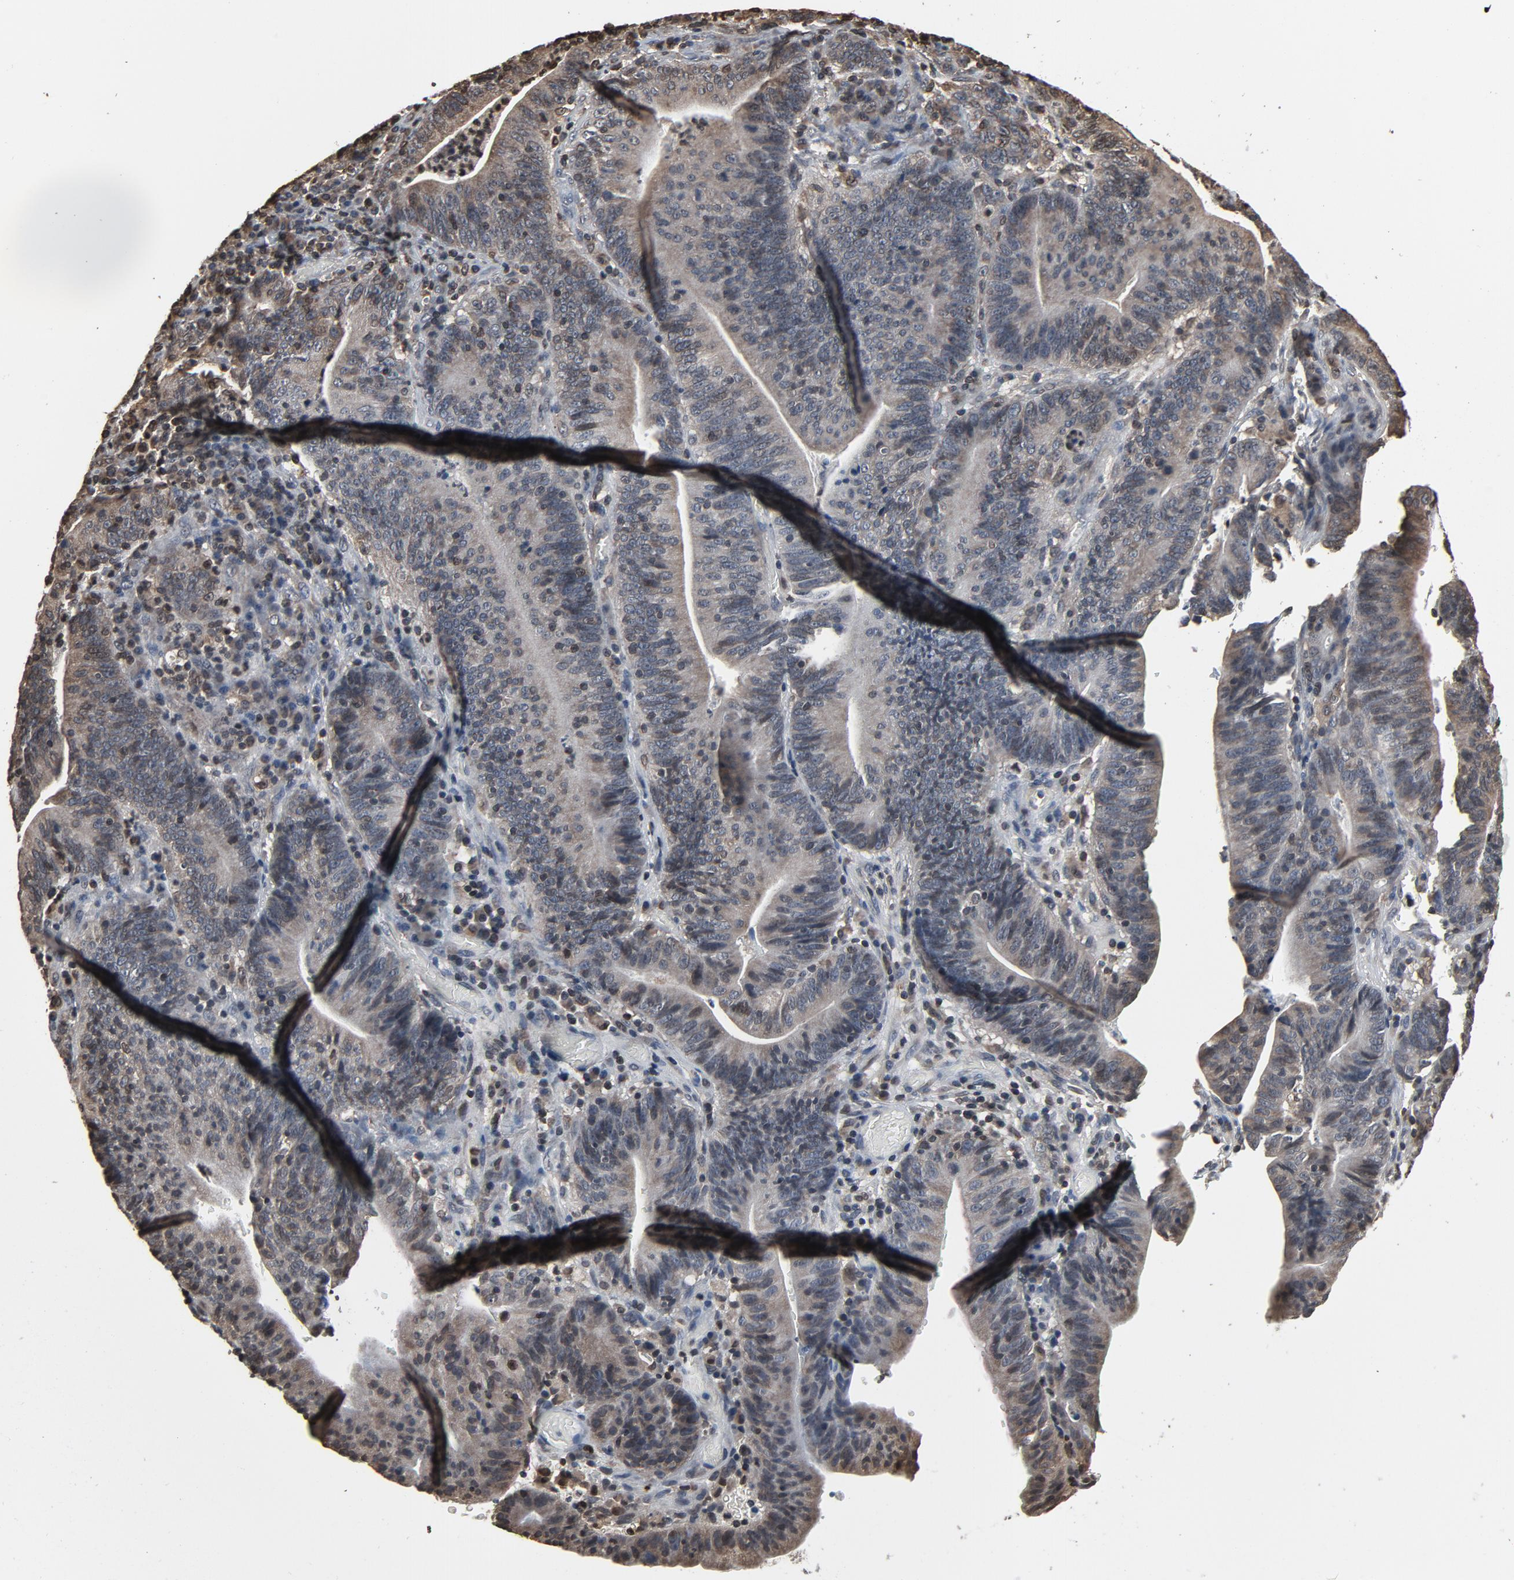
{"staining": {"intensity": "weak", "quantity": ">75%", "location": "cytoplasmic/membranous"}, "tissue": "stomach cancer", "cell_type": "Tumor cells", "image_type": "cancer", "snomed": [{"axis": "morphology", "description": "Adenocarcinoma, NOS"}, {"axis": "topography", "description": "Stomach, lower"}], "caption": "Stomach cancer (adenocarcinoma) stained with DAB (3,3'-diaminobenzidine) immunohistochemistry (IHC) shows low levels of weak cytoplasmic/membranous staining in about >75% of tumor cells.", "gene": "UBE2D1", "patient": {"sex": "female", "age": 86}}